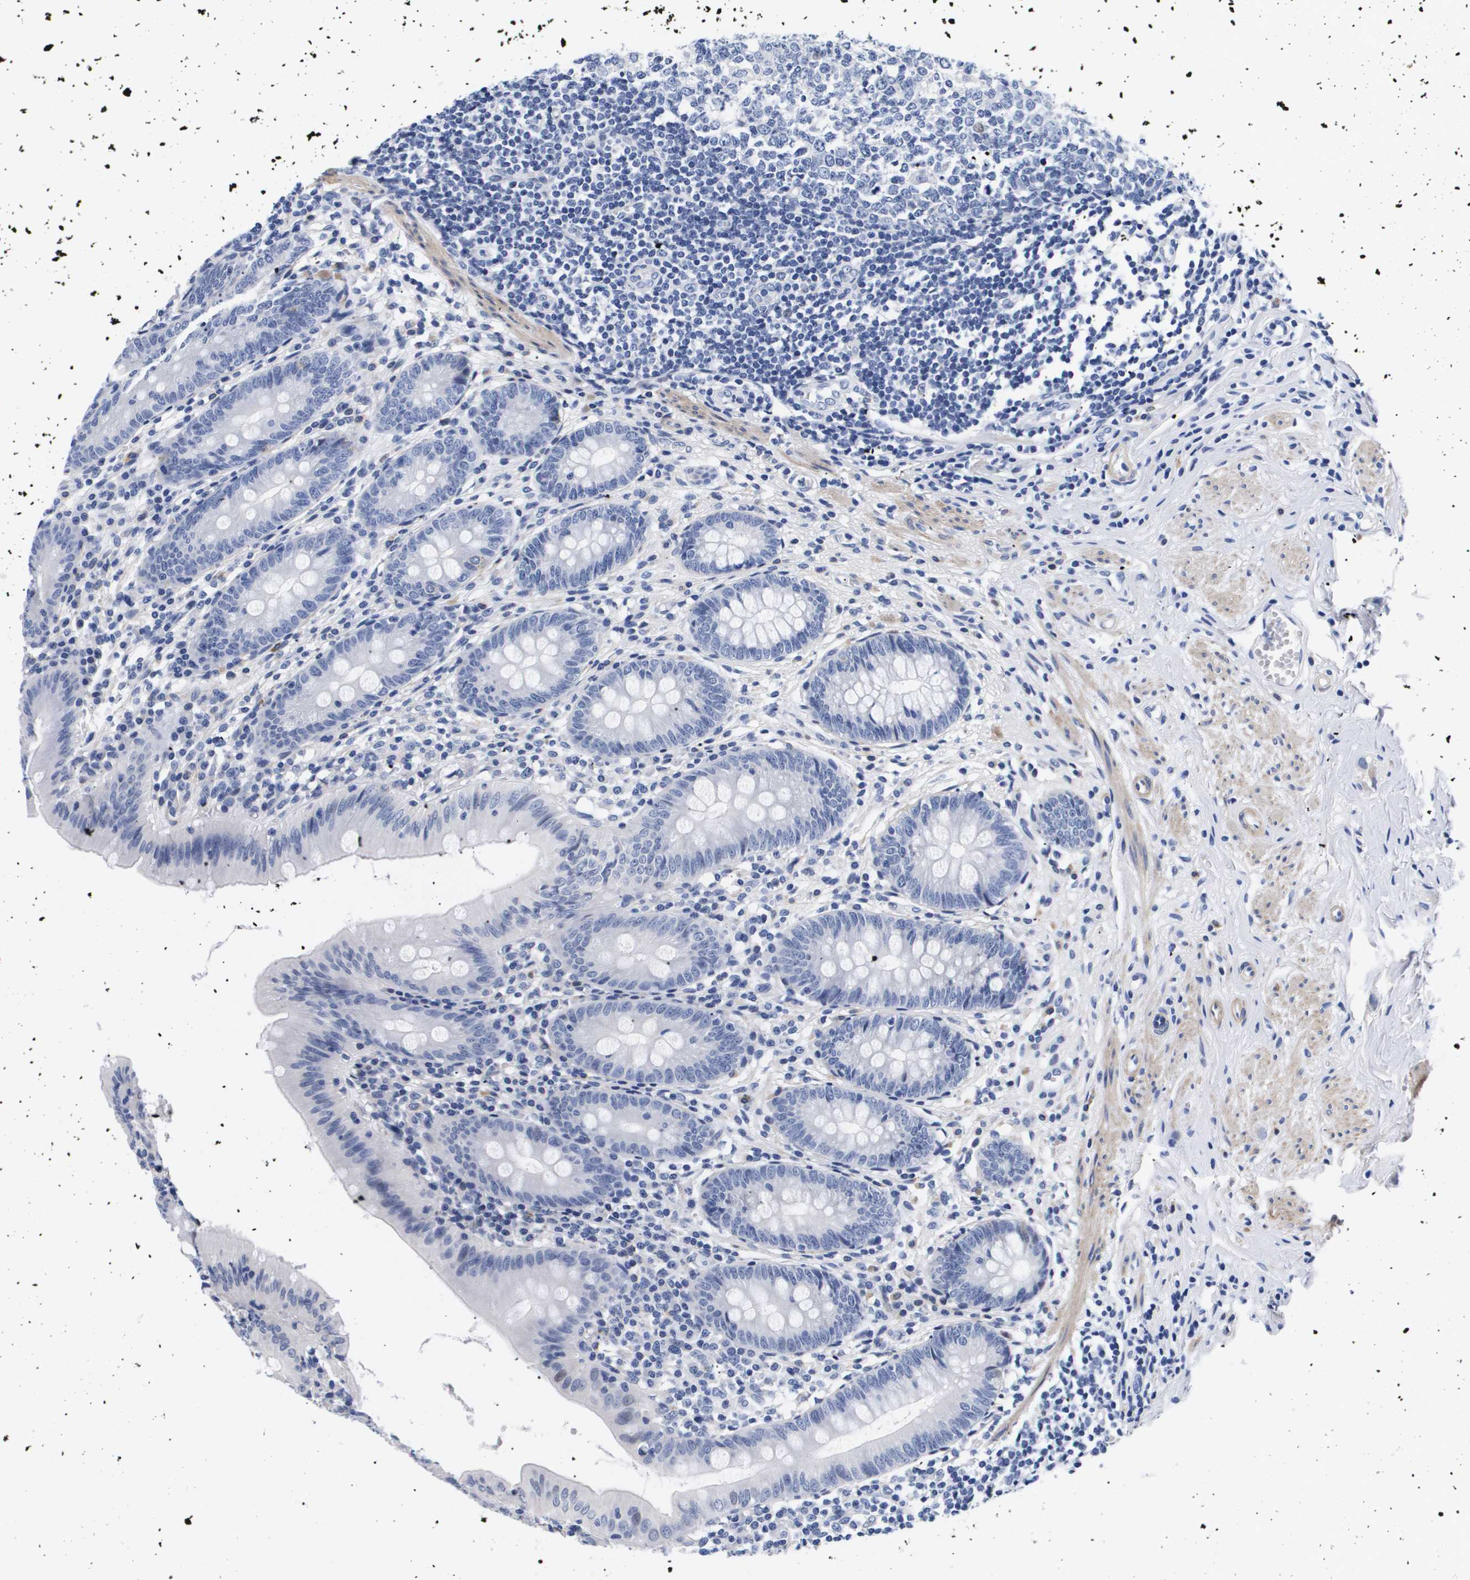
{"staining": {"intensity": "negative", "quantity": "none", "location": "none"}, "tissue": "appendix", "cell_type": "Glandular cells", "image_type": "normal", "snomed": [{"axis": "morphology", "description": "Normal tissue, NOS"}, {"axis": "topography", "description": "Appendix"}], "caption": "Glandular cells show no significant protein positivity in unremarkable appendix. (Stains: DAB immunohistochemistry with hematoxylin counter stain, Microscopy: brightfield microscopy at high magnification).", "gene": "SHD", "patient": {"sex": "male", "age": 56}}